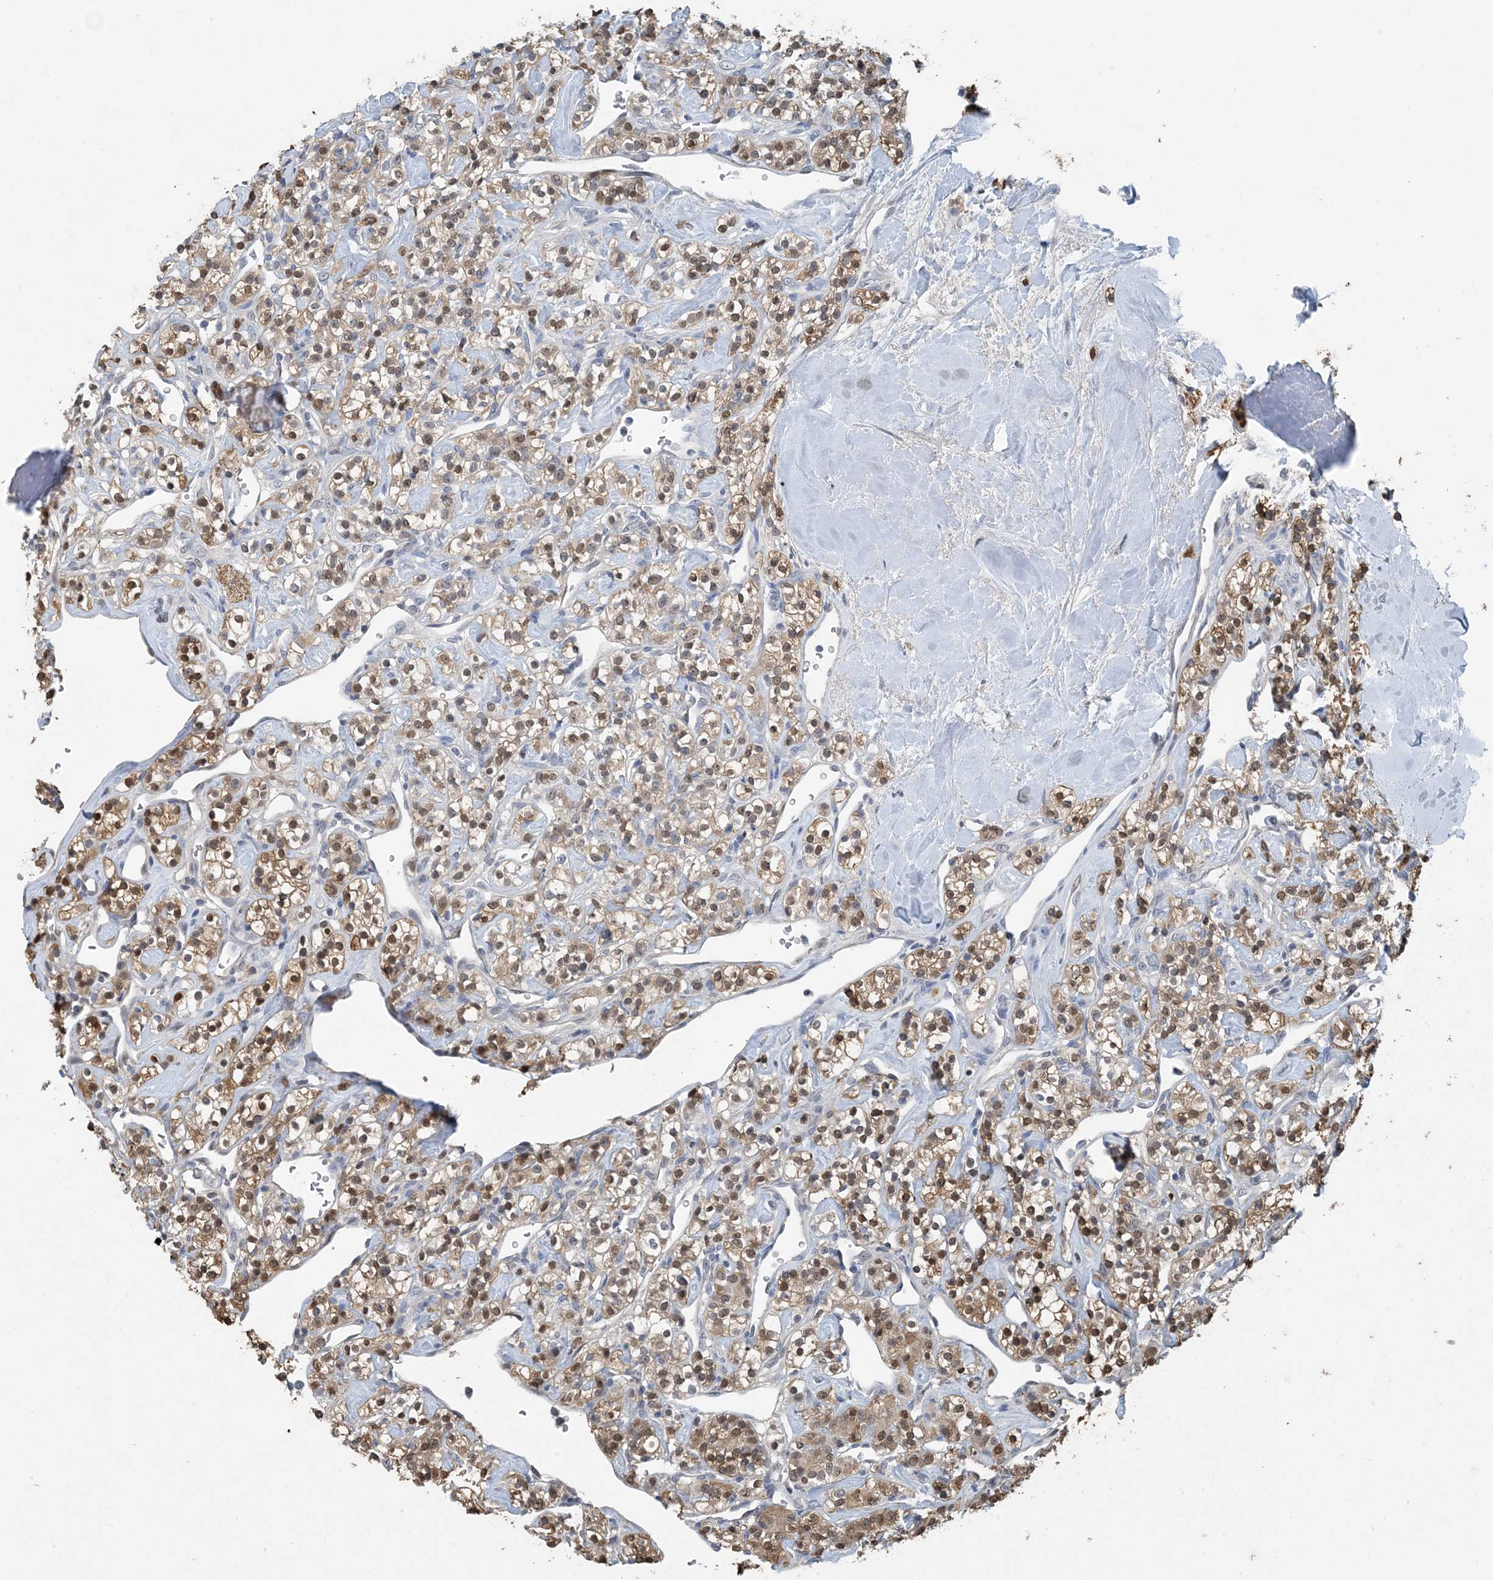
{"staining": {"intensity": "moderate", "quantity": ">75%", "location": "cytoplasmic/membranous,nuclear"}, "tissue": "renal cancer", "cell_type": "Tumor cells", "image_type": "cancer", "snomed": [{"axis": "morphology", "description": "Adenocarcinoma, NOS"}, {"axis": "topography", "description": "Kidney"}], "caption": "Brown immunohistochemical staining in renal cancer demonstrates moderate cytoplasmic/membranous and nuclear staining in approximately >75% of tumor cells.", "gene": "HIKESHI", "patient": {"sex": "male", "age": 77}}